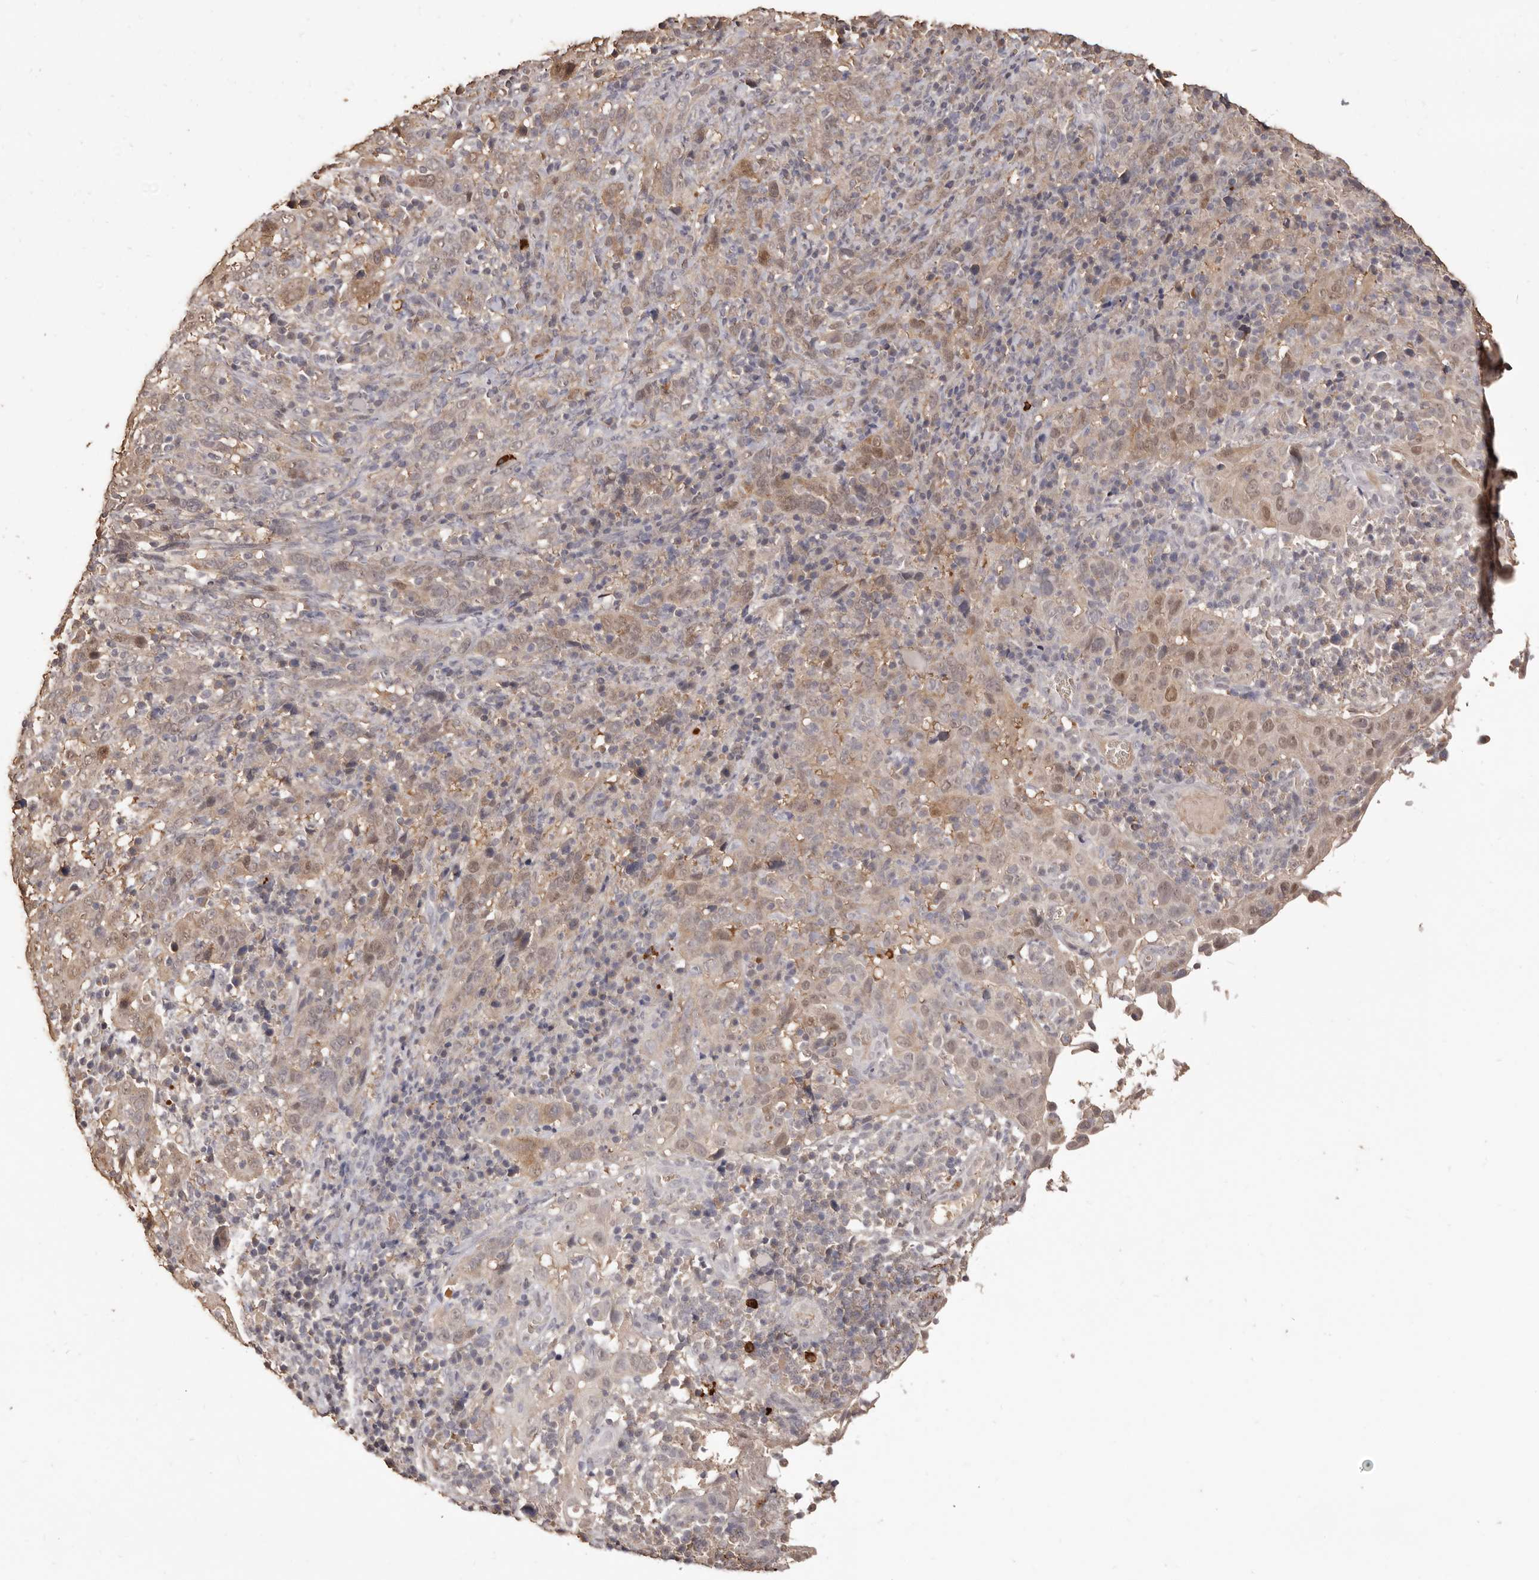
{"staining": {"intensity": "weak", "quantity": "<25%", "location": "cytoplasmic/membranous,nuclear"}, "tissue": "cervical cancer", "cell_type": "Tumor cells", "image_type": "cancer", "snomed": [{"axis": "morphology", "description": "Squamous cell carcinoma, NOS"}, {"axis": "topography", "description": "Cervix"}], "caption": "Micrograph shows no protein expression in tumor cells of cervical squamous cell carcinoma tissue.", "gene": "INAVA", "patient": {"sex": "female", "age": 46}}